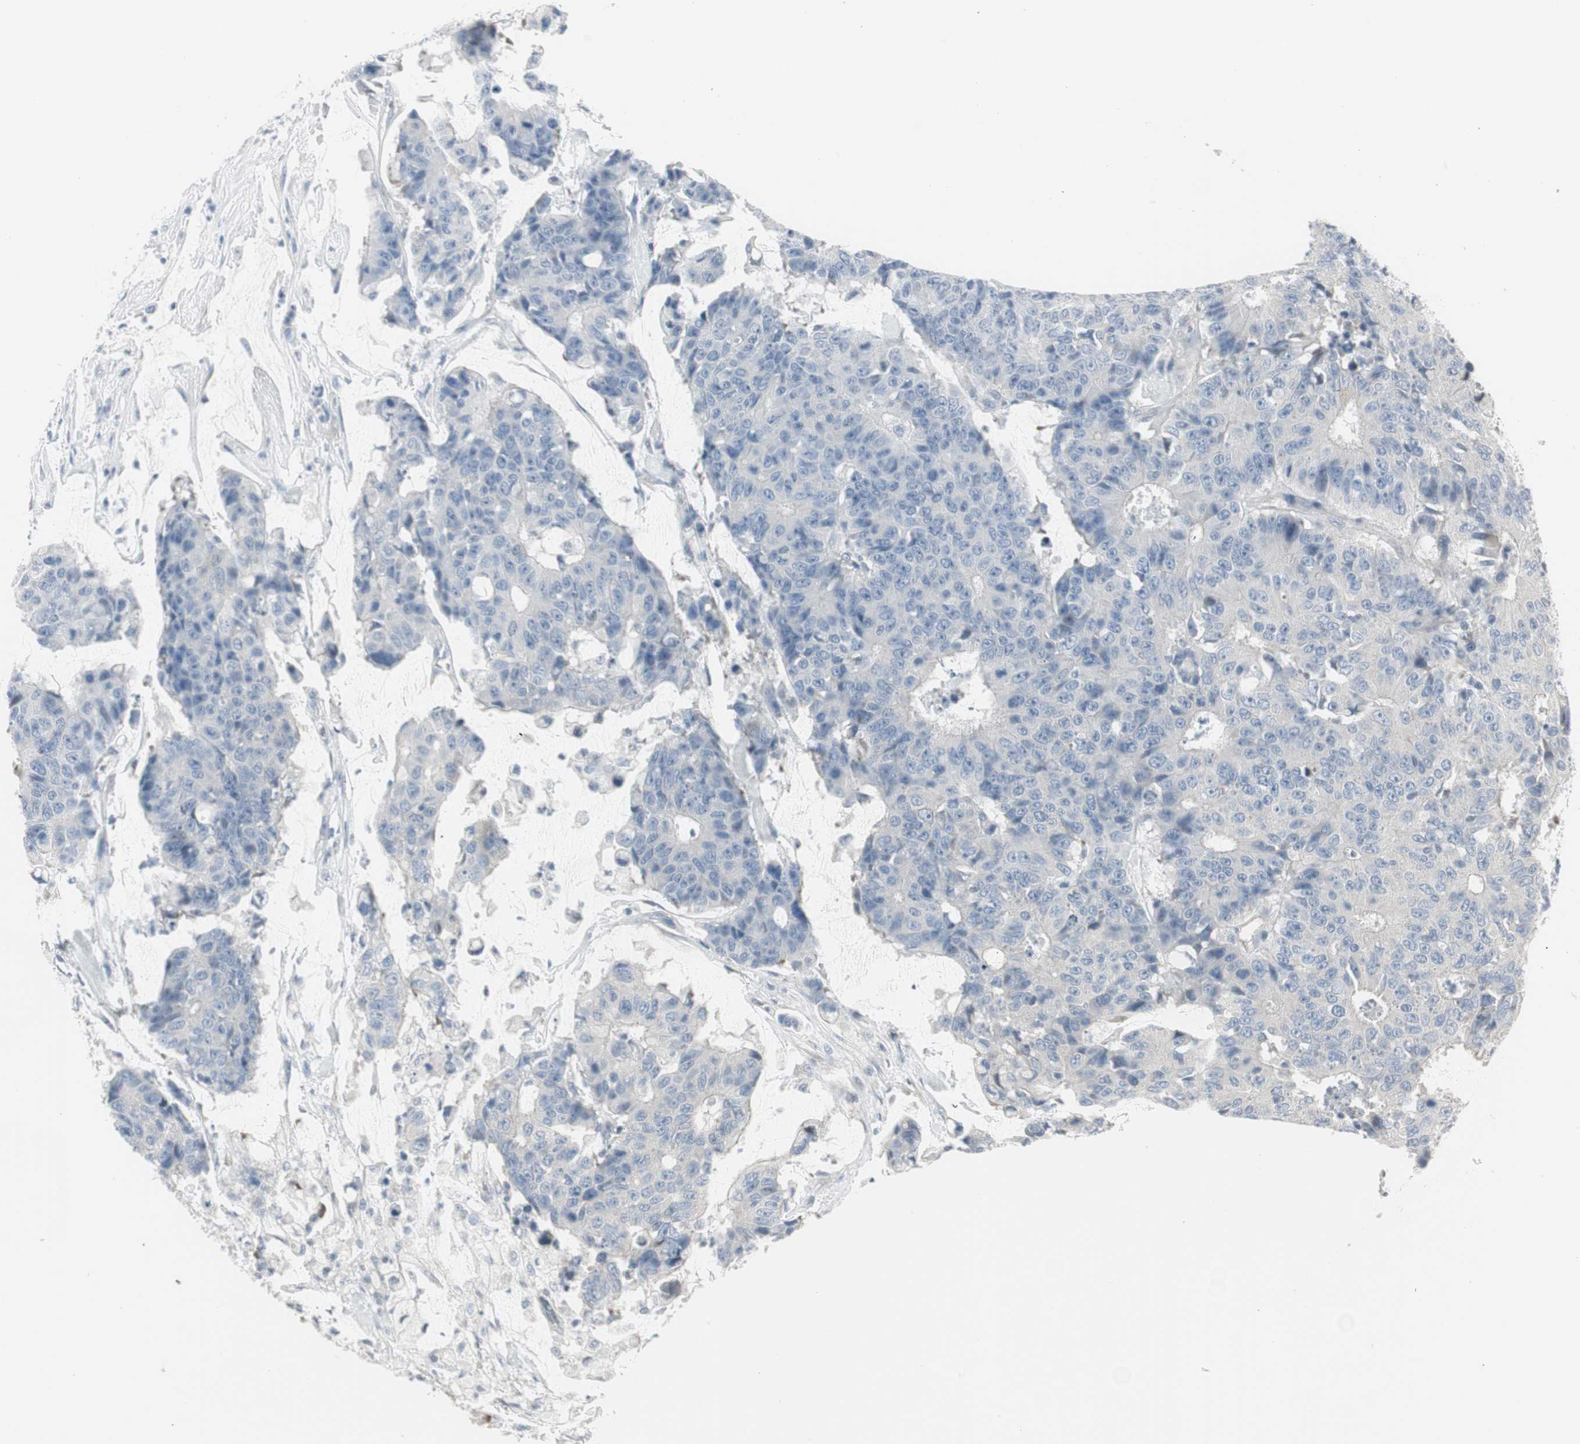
{"staining": {"intensity": "negative", "quantity": "none", "location": "none"}, "tissue": "colorectal cancer", "cell_type": "Tumor cells", "image_type": "cancer", "snomed": [{"axis": "morphology", "description": "Adenocarcinoma, NOS"}, {"axis": "topography", "description": "Colon"}], "caption": "IHC image of neoplastic tissue: human adenocarcinoma (colorectal) stained with DAB (3,3'-diaminobenzidine) reveals no significant protein staining in tumor cells.", "gene": "DMPK", "patient": {"sex": "female", "age": 86}}